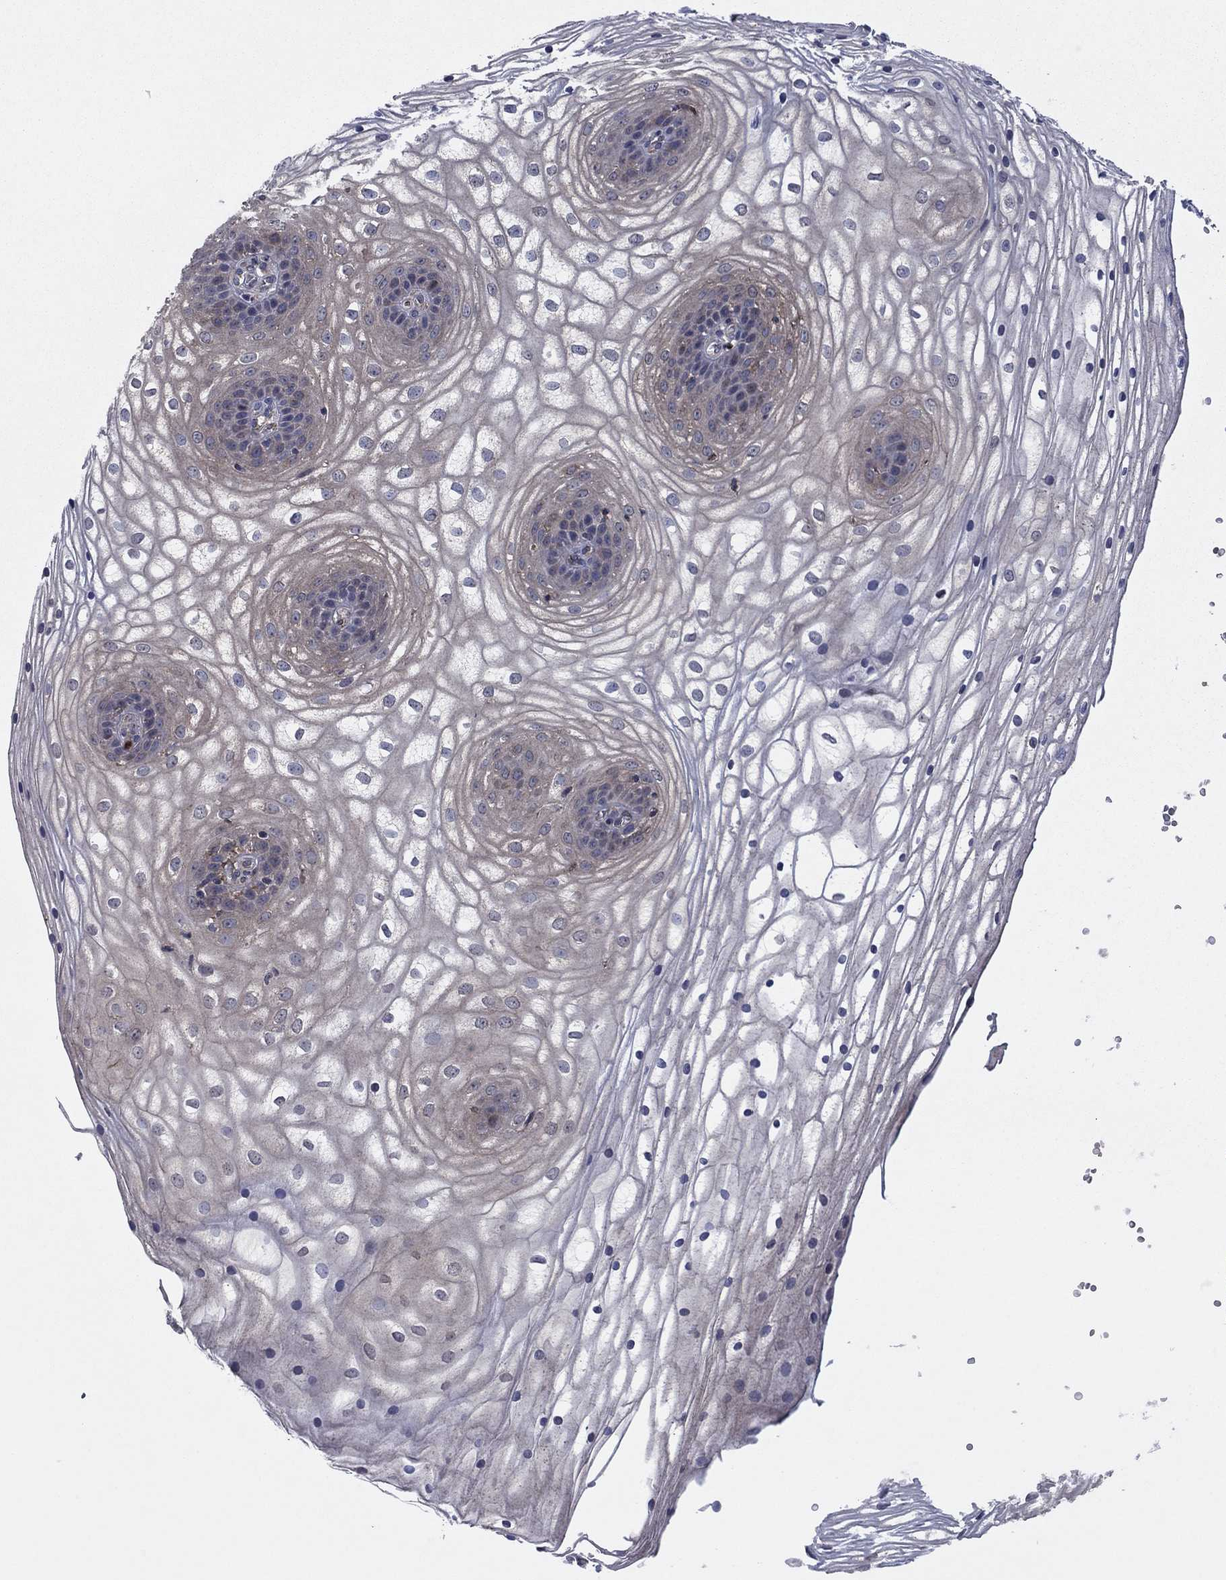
{"staining": {"intensity": "negative", "quantity": "none", "location": "none"}, "tissue": "vagina", "cell_type": "Squamous epithelial cells", "image_type": "normal", "snomed": [{"axis": "morphology", "description": "Normal tissue, NOS"}, {"axis": "topography", "description": "Vagina"}], "caption": "This is an immunohistochemistry image of unremarkable human vagina. There is no staining in squamous epithelial cells.", "gene": "MEA1", "patient": {"sex": "female", "age": 34}}